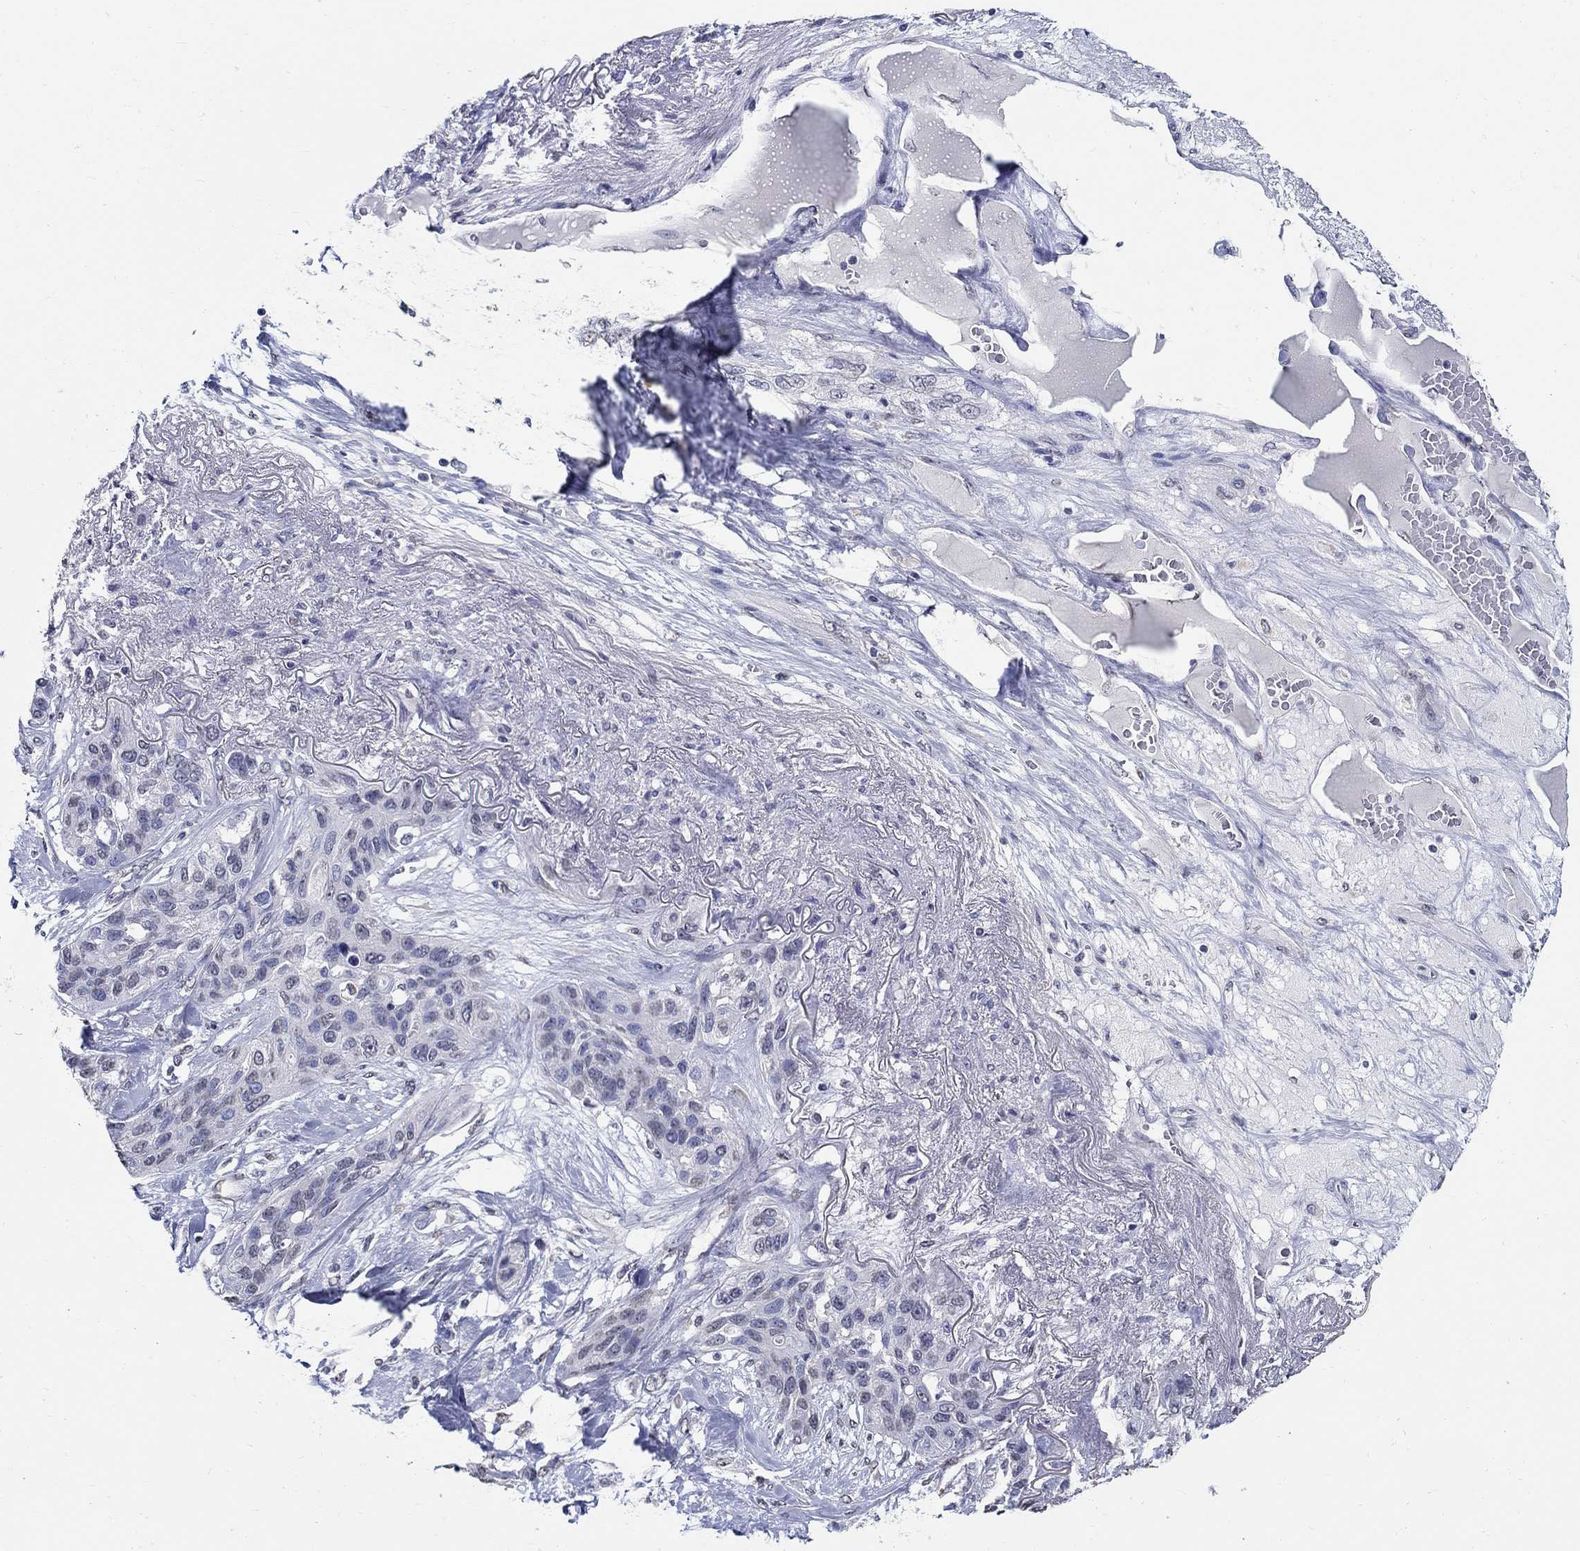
{"staining": {"intensity": "negative", "quantity": "none", "location": "none"}, "tissue": "lung cancer", "cell_type": "Tumor cells", "image_type": "cancer", "snomed": [{"axis": "morphology", "description": "Squamous cell carcinoma, NOS"}, {"axis": "topography", "description": "Lung"}], "caption": "Tumor cells show no significant staining in lung cancer (squamous cell carcinoma).", "gene": "PDE1B", "patient": {"sex": "female", "age": 70}}